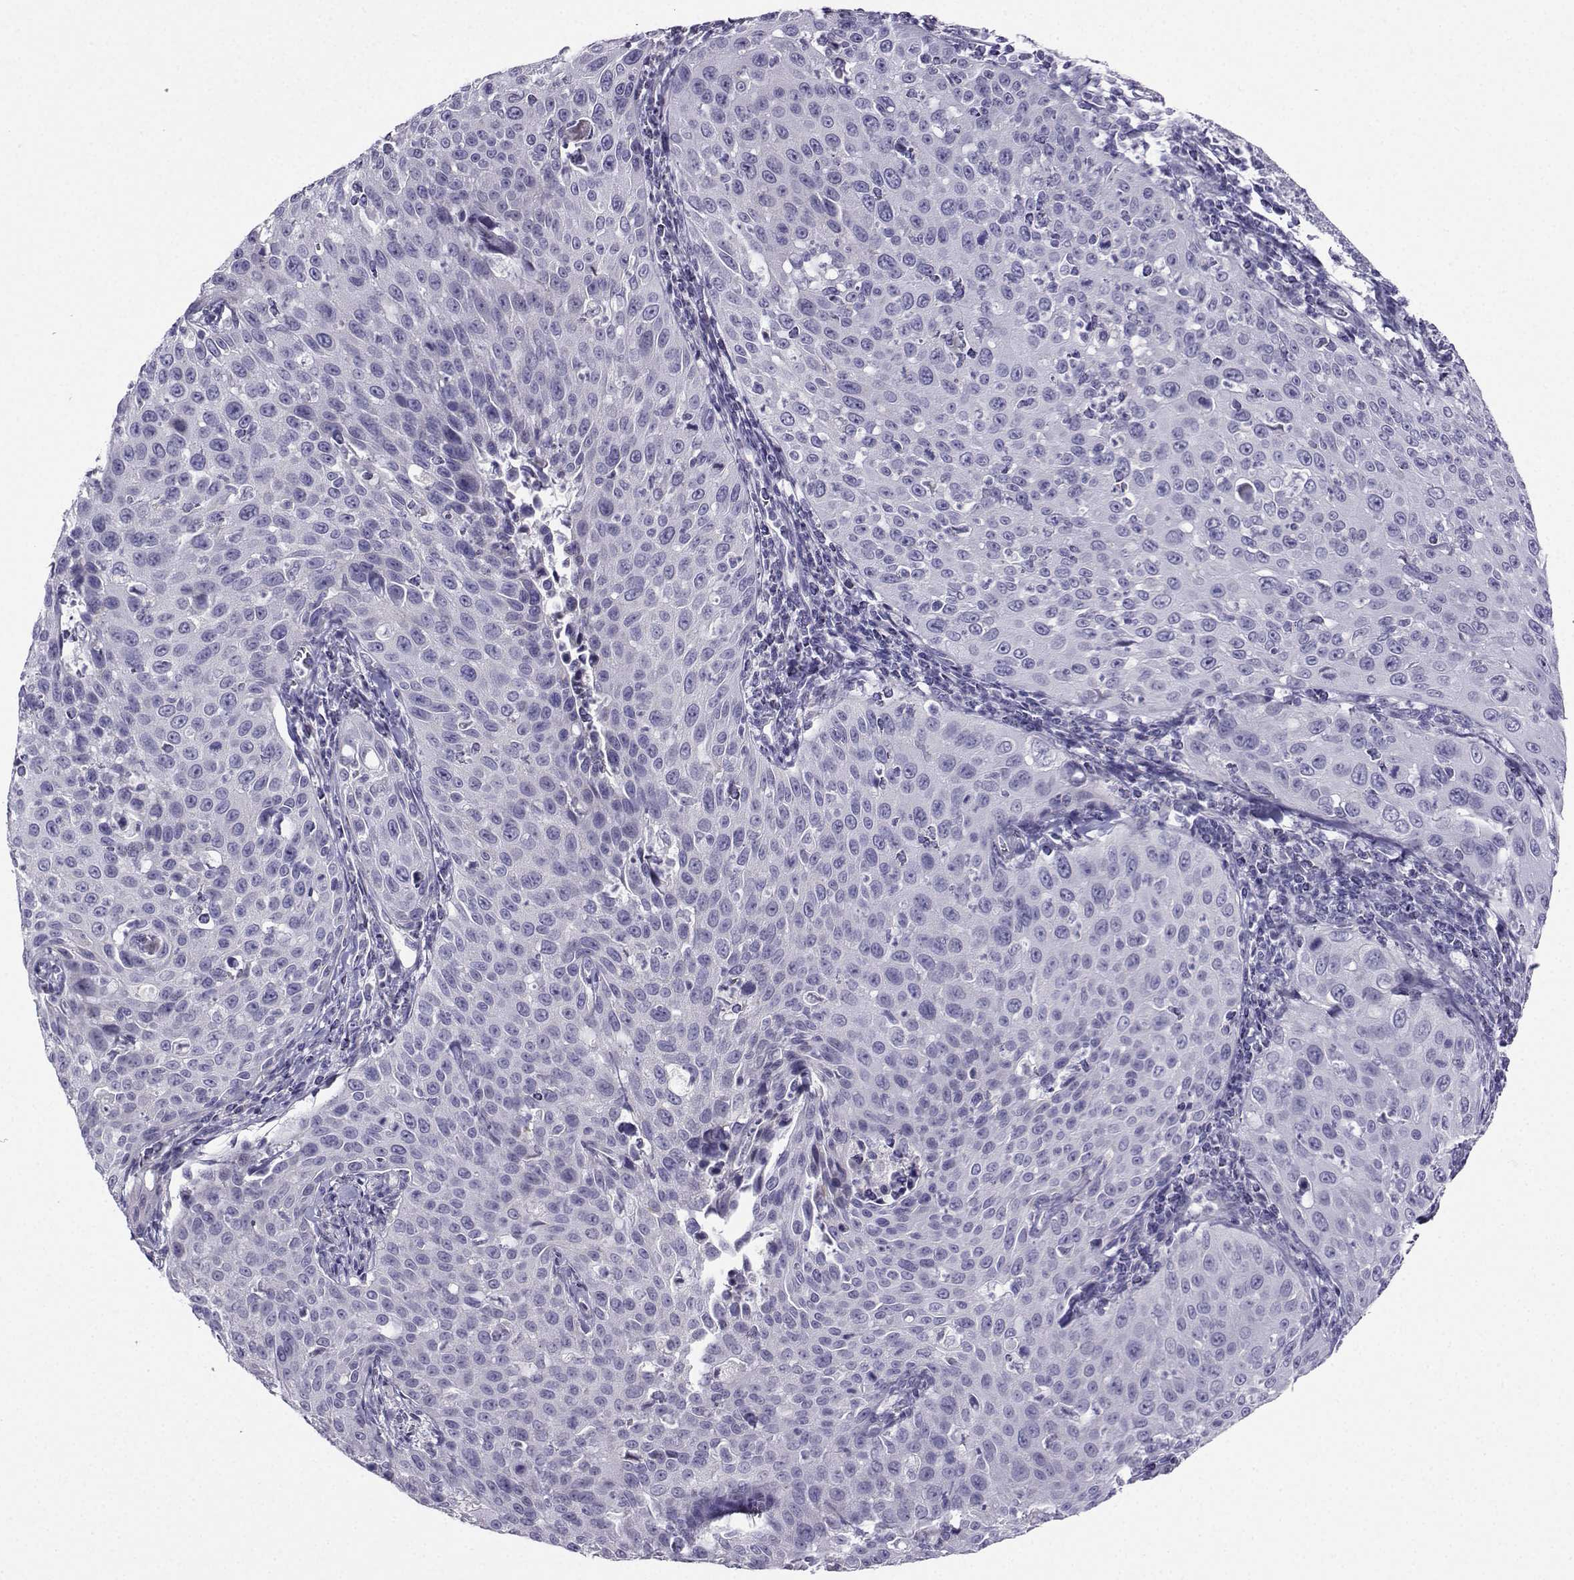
{"staining": {"intensity": "negative", "quantity": "none", "location": "none"}, "tissue": "cervical cancer", "cell_type": "Tumor cells", "image_type": "cancer", "snomed": [{"axis": "morphology", "description": "Squamous cell carcinoma, NOS"}, {"axis": "topography", "description": "Cervix"}], "caption": "The micrograph demonstrates no staining of tumor cells in cervical cancer (squamous cell carcinoma).", "gene": "FBXO24", "patient": {"sex": "female", "age": 26}}